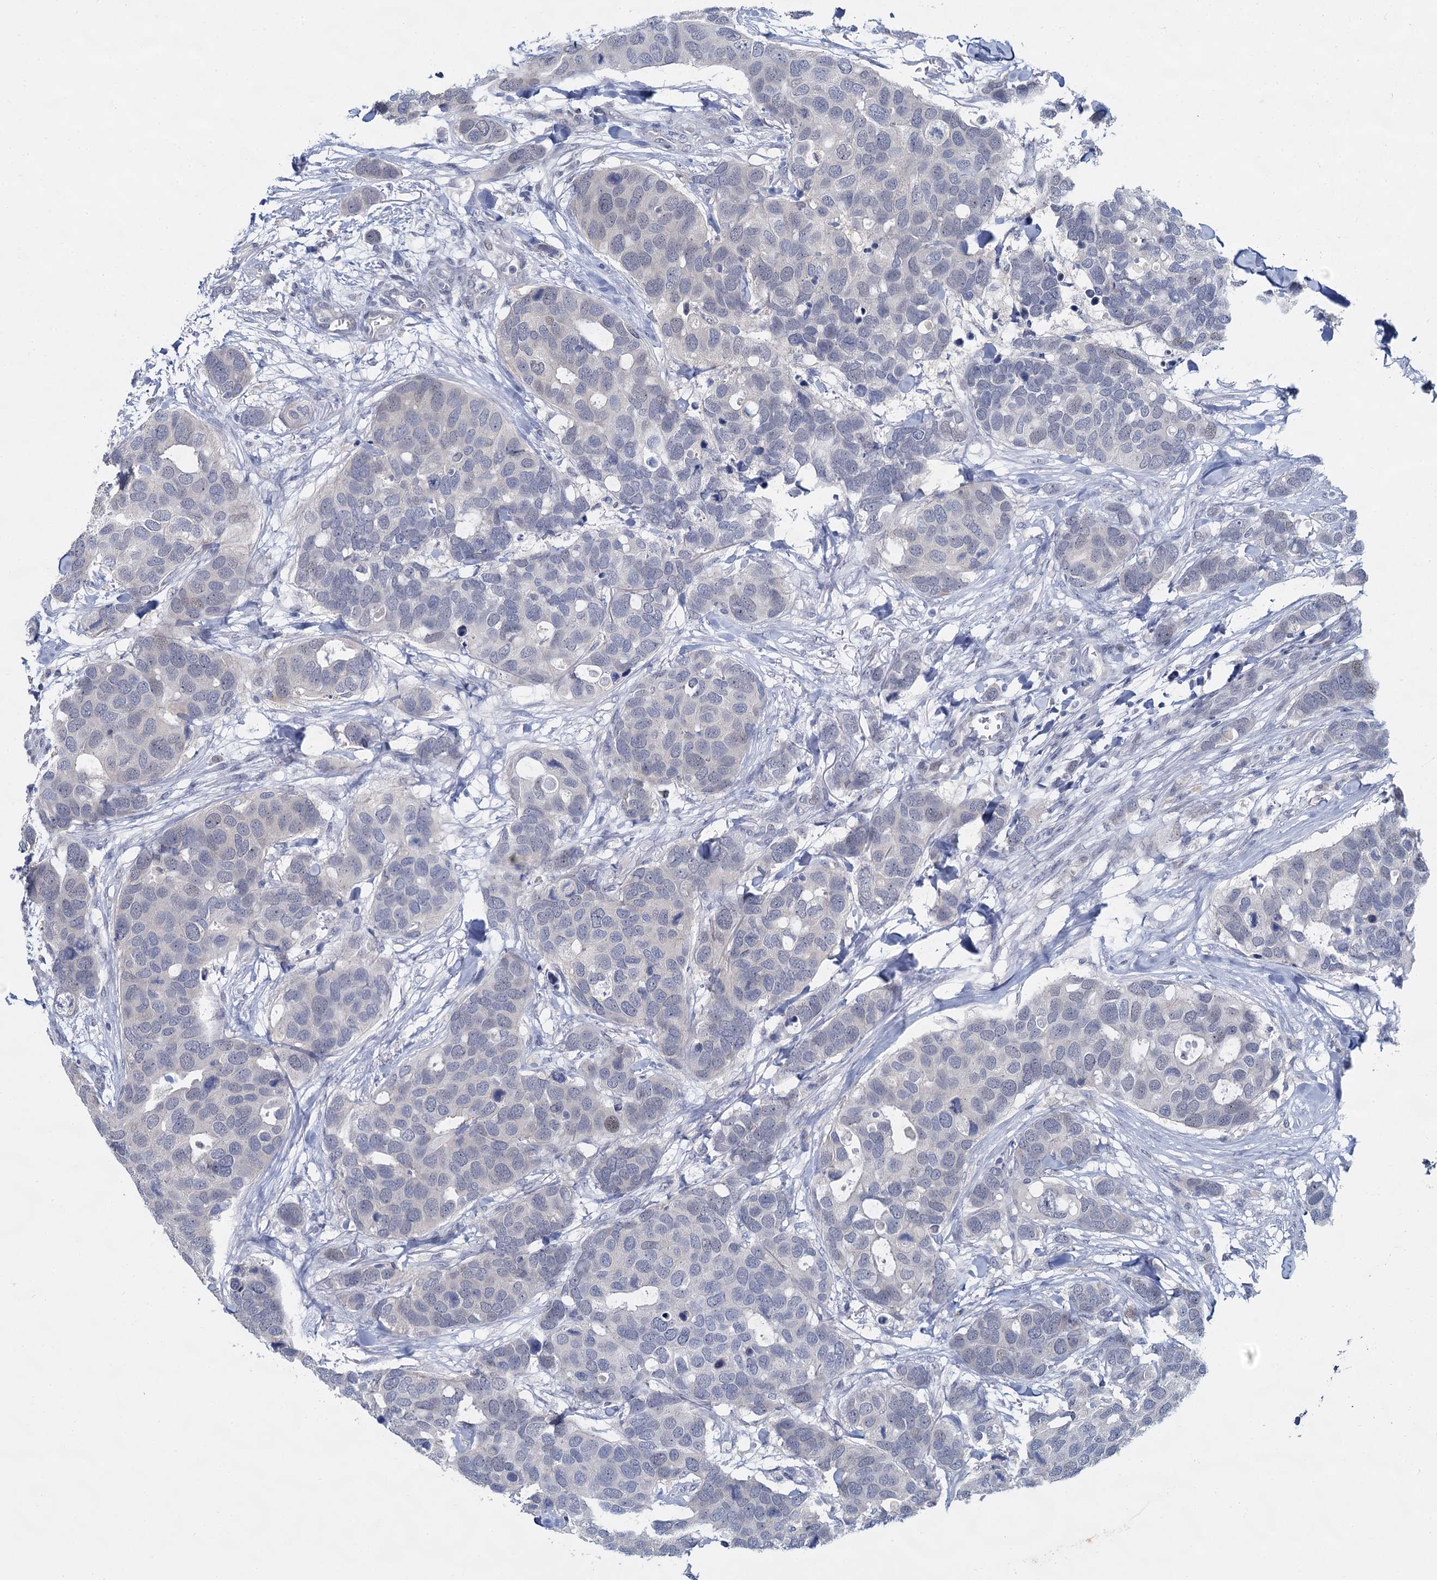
{"staining": {"intensity": "negative", "quantity": "none", "location": "none"}, "tissue": "breast cancer", "cell_type": "Tumor cells", "image_type": "cancer", "snomed": [{"axis": "morphology", "description": "Duct carcinoma"}, {"axis": "topography", "description": "Breast"}], "caption": "The micrograph shows no significant staining in tumor cells of breast cancer.", "gene": "ACRBP", "patient": {"sex": "female", "age": 83}}